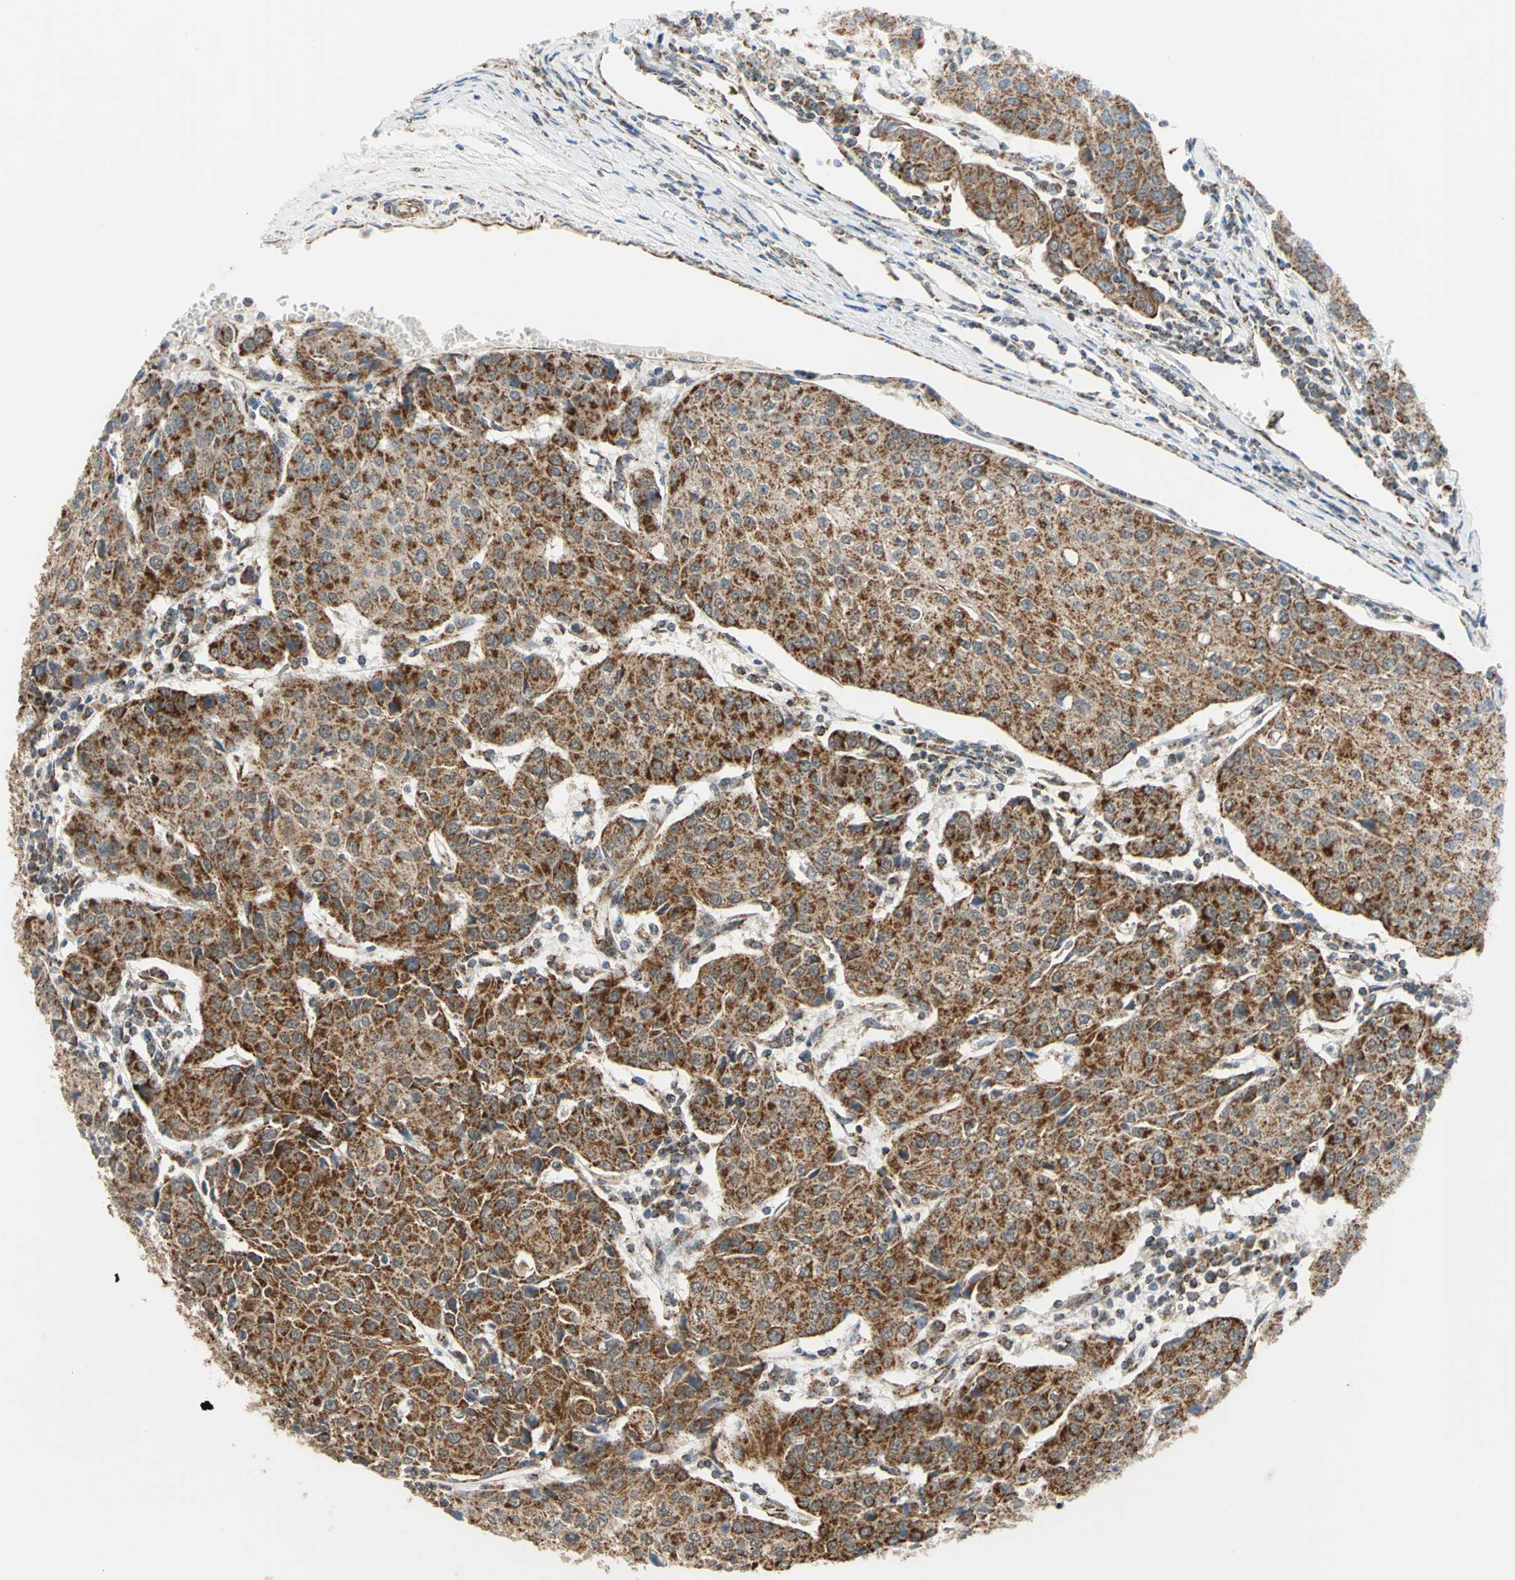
{"staining": {"intensity": "strong", "quantity": ">75%", "location": "cytoplasmic/membranous"}, "tissue": "urothelial cancer", "cell_type": "Tumor cells", "image_type": "cancer", "snomed": [{"axis": "morphology", "description": "Urothelial carcinoma, High grade"}, {"axis": "topography", "description": "Urinary bladder"}], "caption": "Immunohistochemistry photomicrograph of neoplastic tissue: urothelial carcinoma (high-grade) stained using IHC exhibits high levels of strong protein expression localized specifically in the cytoplasmic/membranous of tumor cells, appearing as a cytoplasmic/membranous brown color.", "gene": "MRPS22", "patient": {"sex": "female", "age": 85}}